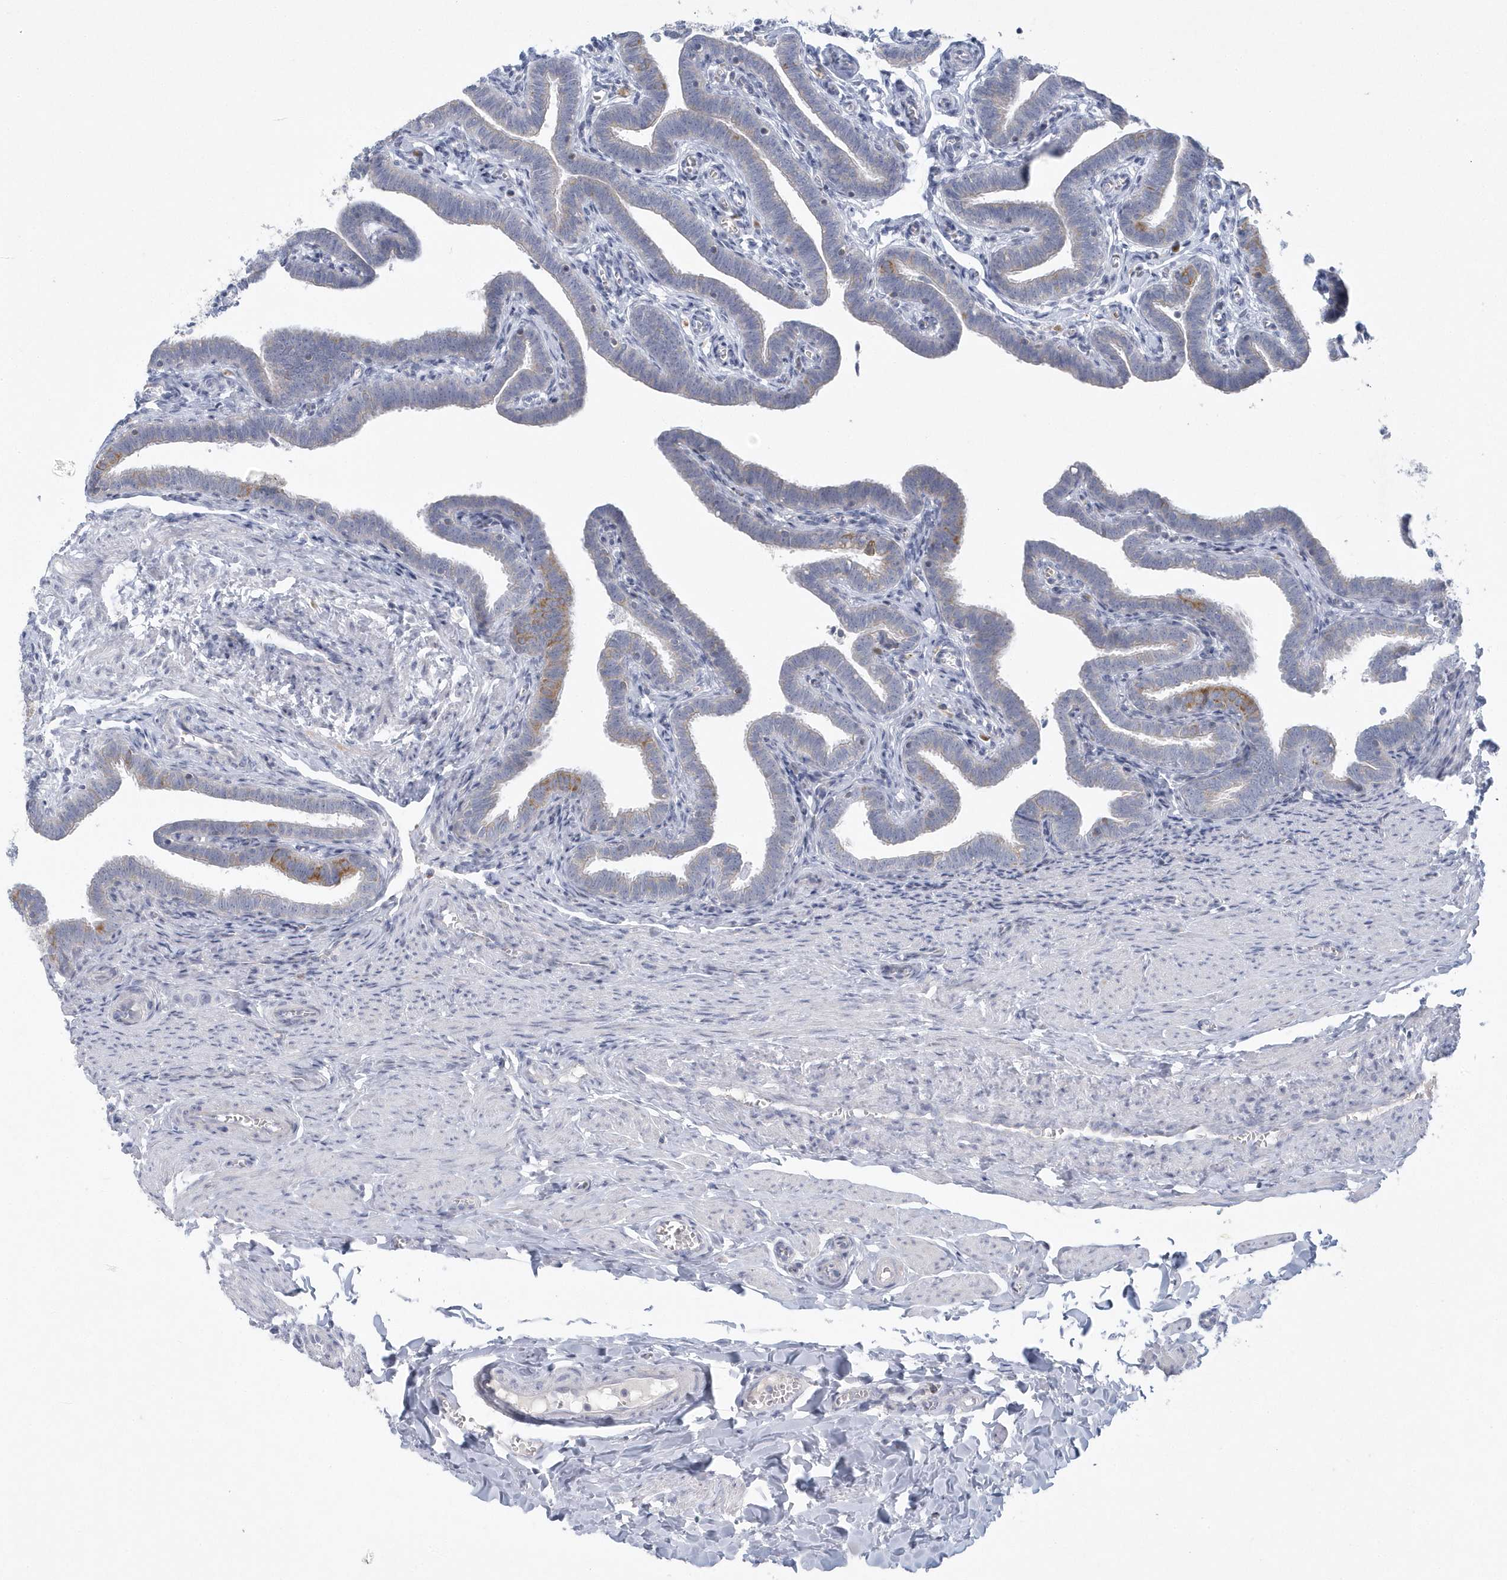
{"staining": {"intensity": "moderate", "quantity": "<25%", "location": "cytoplasmic/membranous"}, "tissue": "fallopian tube", "cell_type": "Glandular cells", "image_type": "normal", "snomed": [{"axis": "morphology", "description": "Normal tissue, NOS"}, {"axis": "topography", "description": "Fallopian tube"}], "caption": "DAB immunohistochemical staining of unremarkable human fallopian tube reveals moderate cytoplasmic/membranous protein staining in approximately <25% of glandular cells. (DAB = brown stain, brightfield microscopy at high magnification).", "gene": "NIPAL1", "patient": {"sex": "female", "age": 36}}